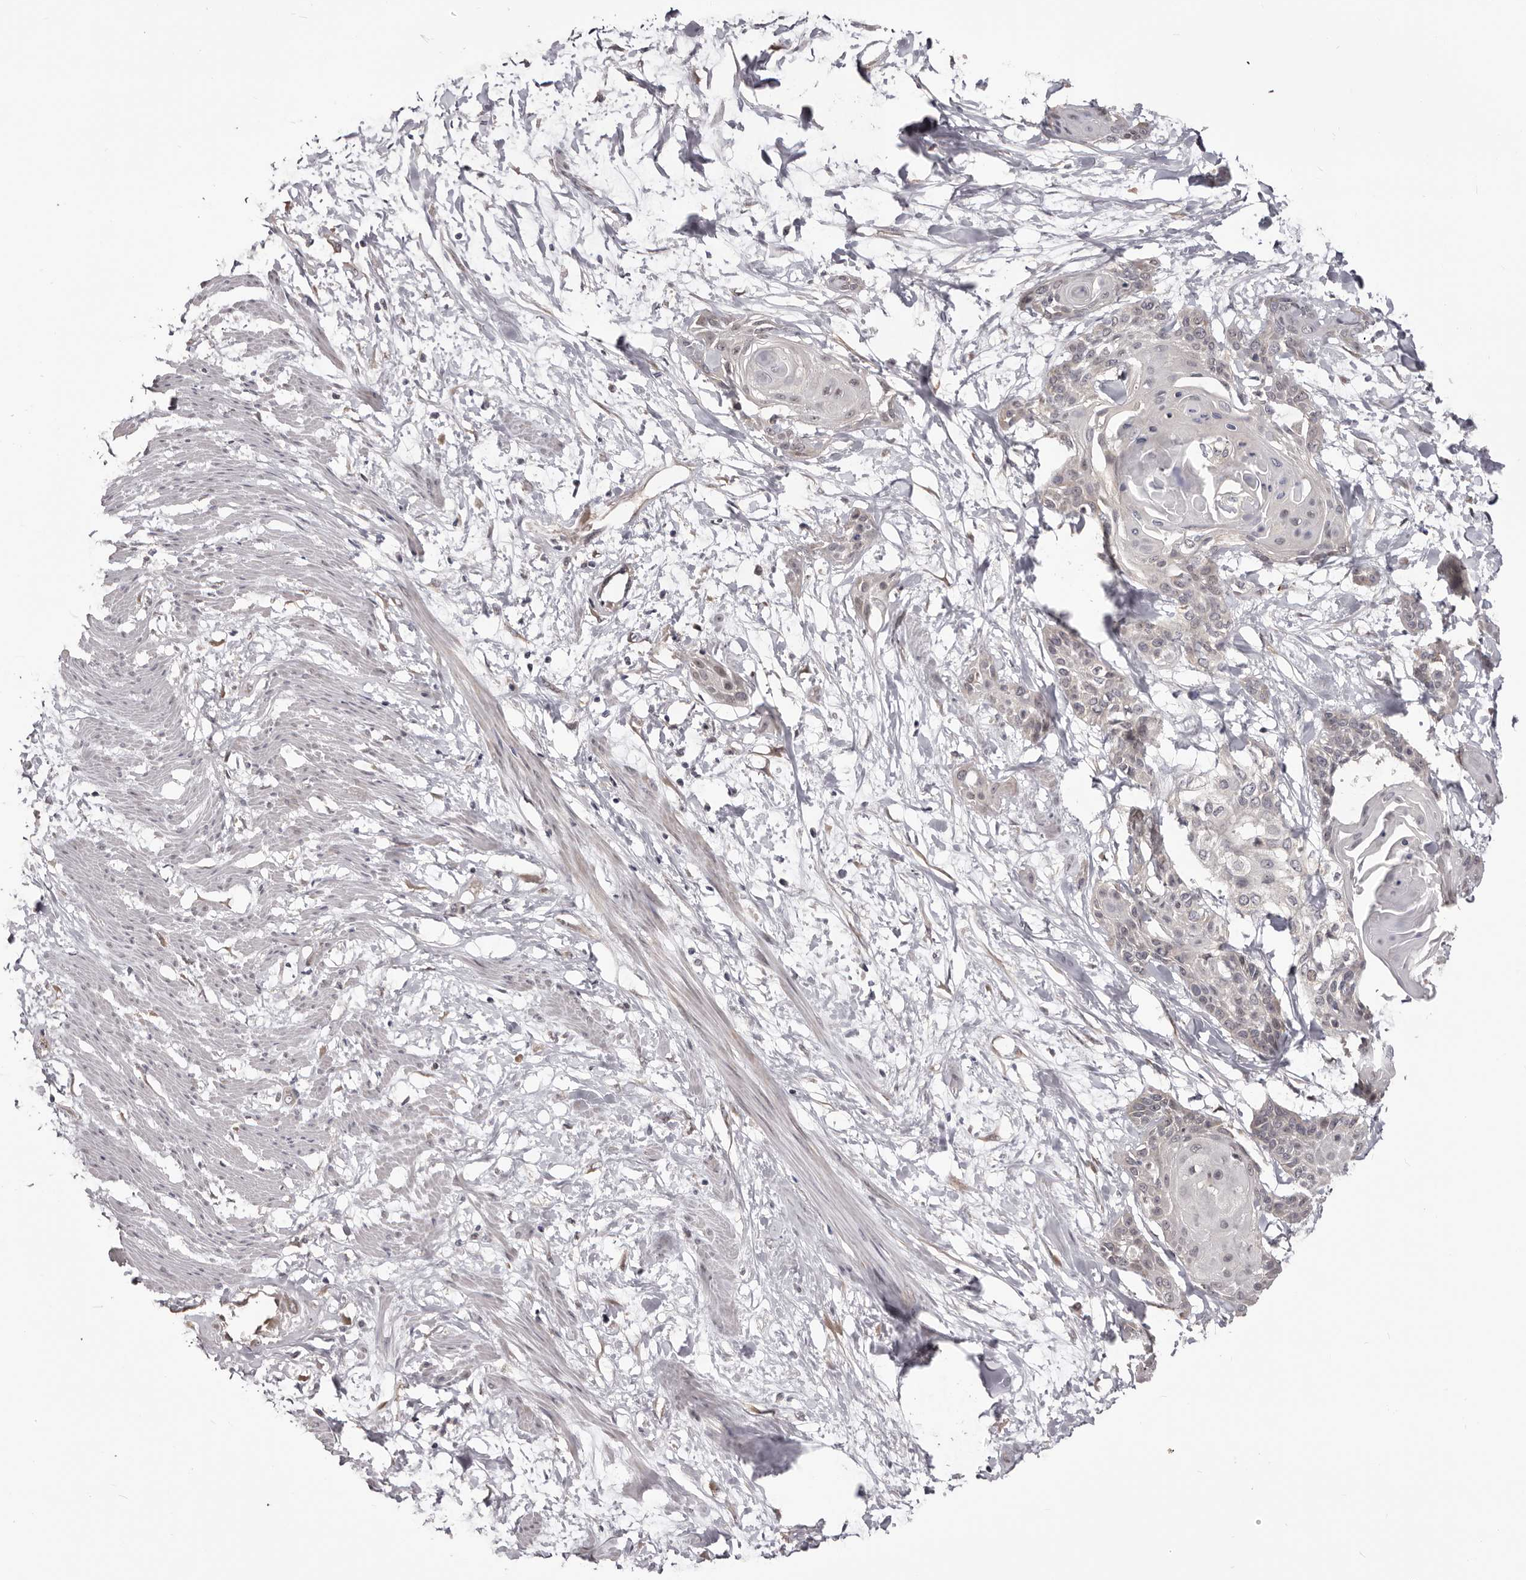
{"staining": {"intensity": "negative", "quantity": "none", "location": "none"}, "tissue": "cervical cancer", "cell_type": "Tumor cells", "image_type": "cancer", "snomed": [{"axis": "morphology", "description": "Squamous cell carcinoma, NOS"}, {"axis": "topography", "description": "Cervix"}], "caption": "Immunohistochemical staining of cervical cancer (squamous cell carcinoma) shows no significant expression in tumor cells.", "gene": "NOL12", "patient": {"sex": "female", "age": 57}}